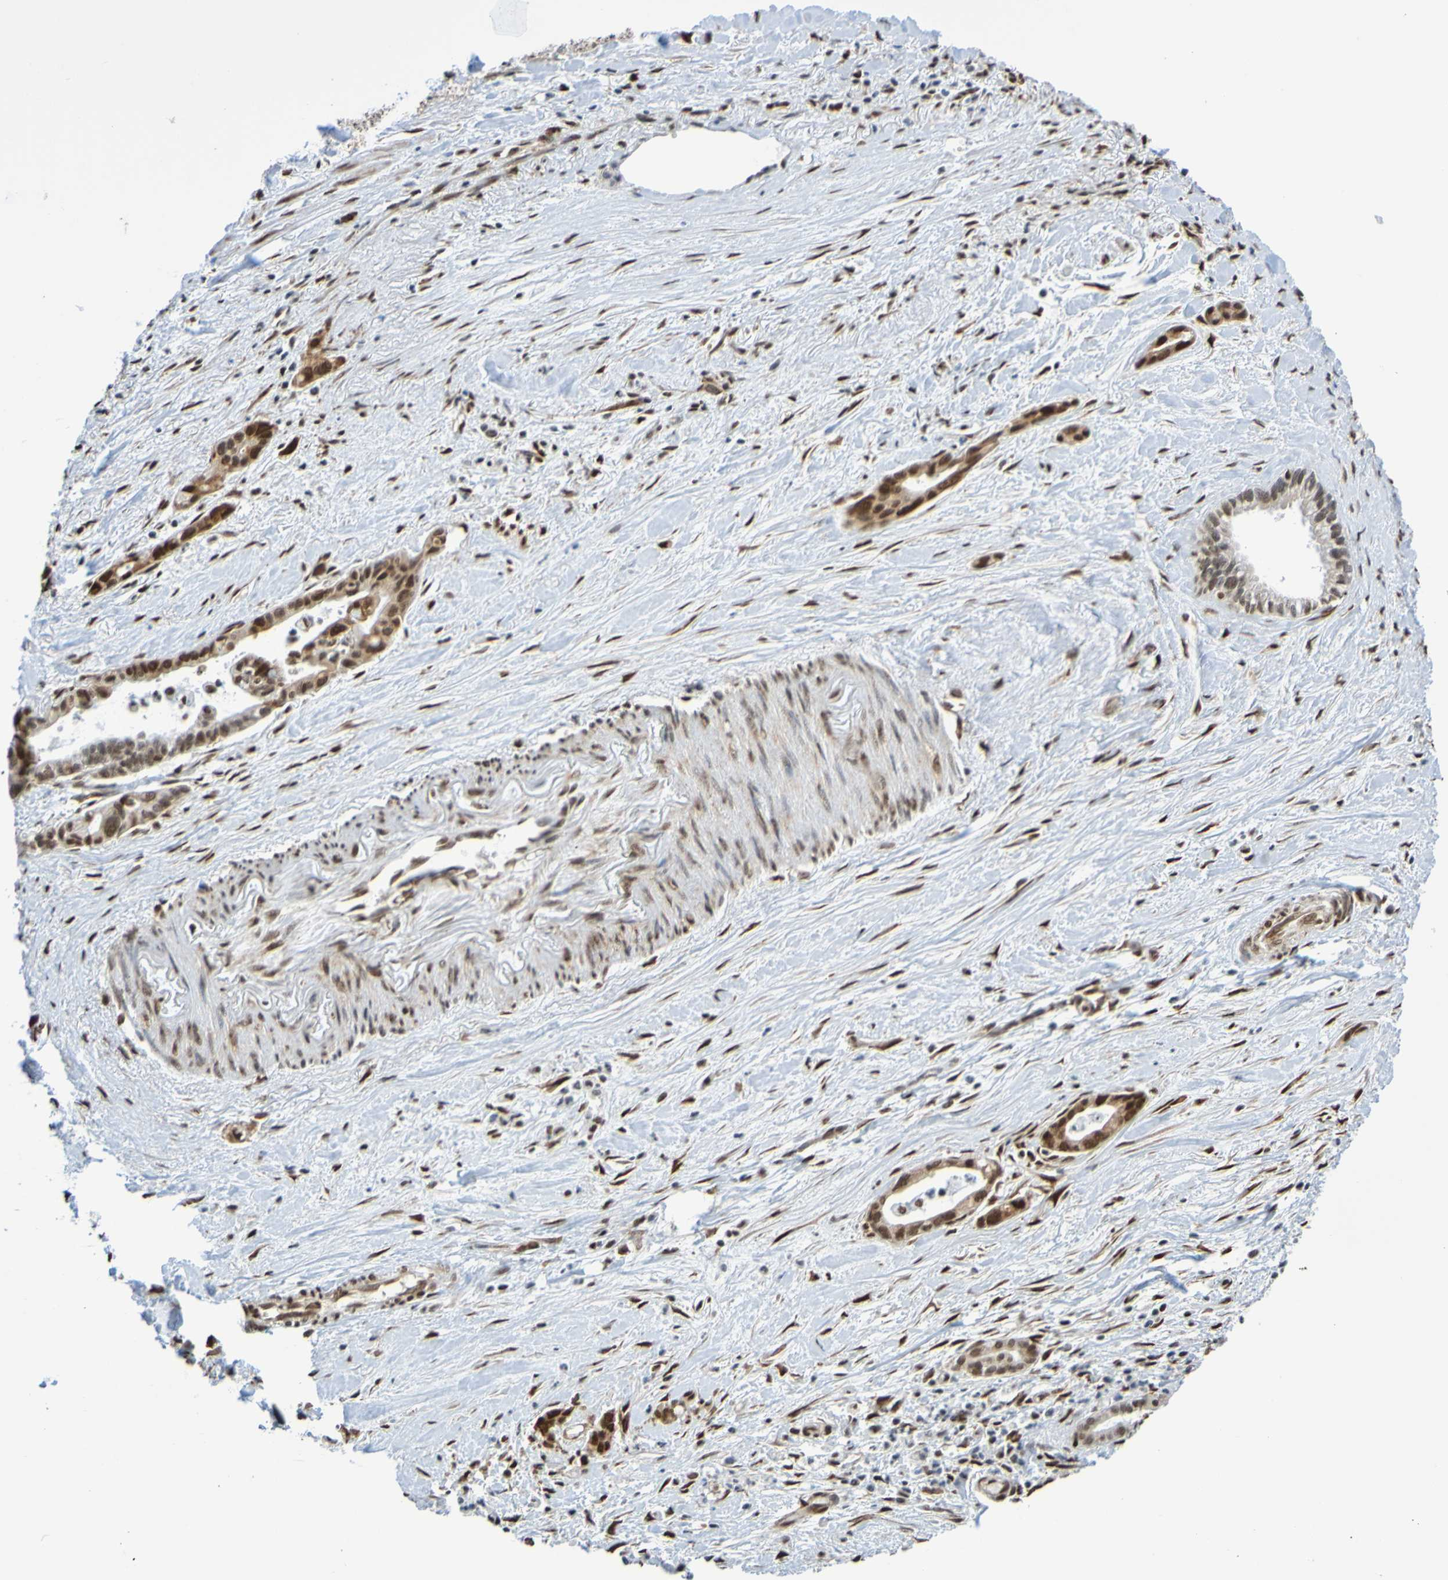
{"staining": {"intensity": "strong", "quantity": ">75%", "location": "nuclear"}, "tissue": "pancreatic cancer", "cell_type": "Tumor cells", "image_type": "cancer", "snomed": [{"axis": "morphology", "description": "Adenocarcinoma, NOS"}, {"axis": "topography", "description": "Pancreas"}], "caption": "Immunohistochemistry (IHC) of pancreatic cancer displays high levels of strong nuclear expression in about >75% of tumor cells.", "gene": "HDAC2", "patient": {"sex": "male", "age": 70}}